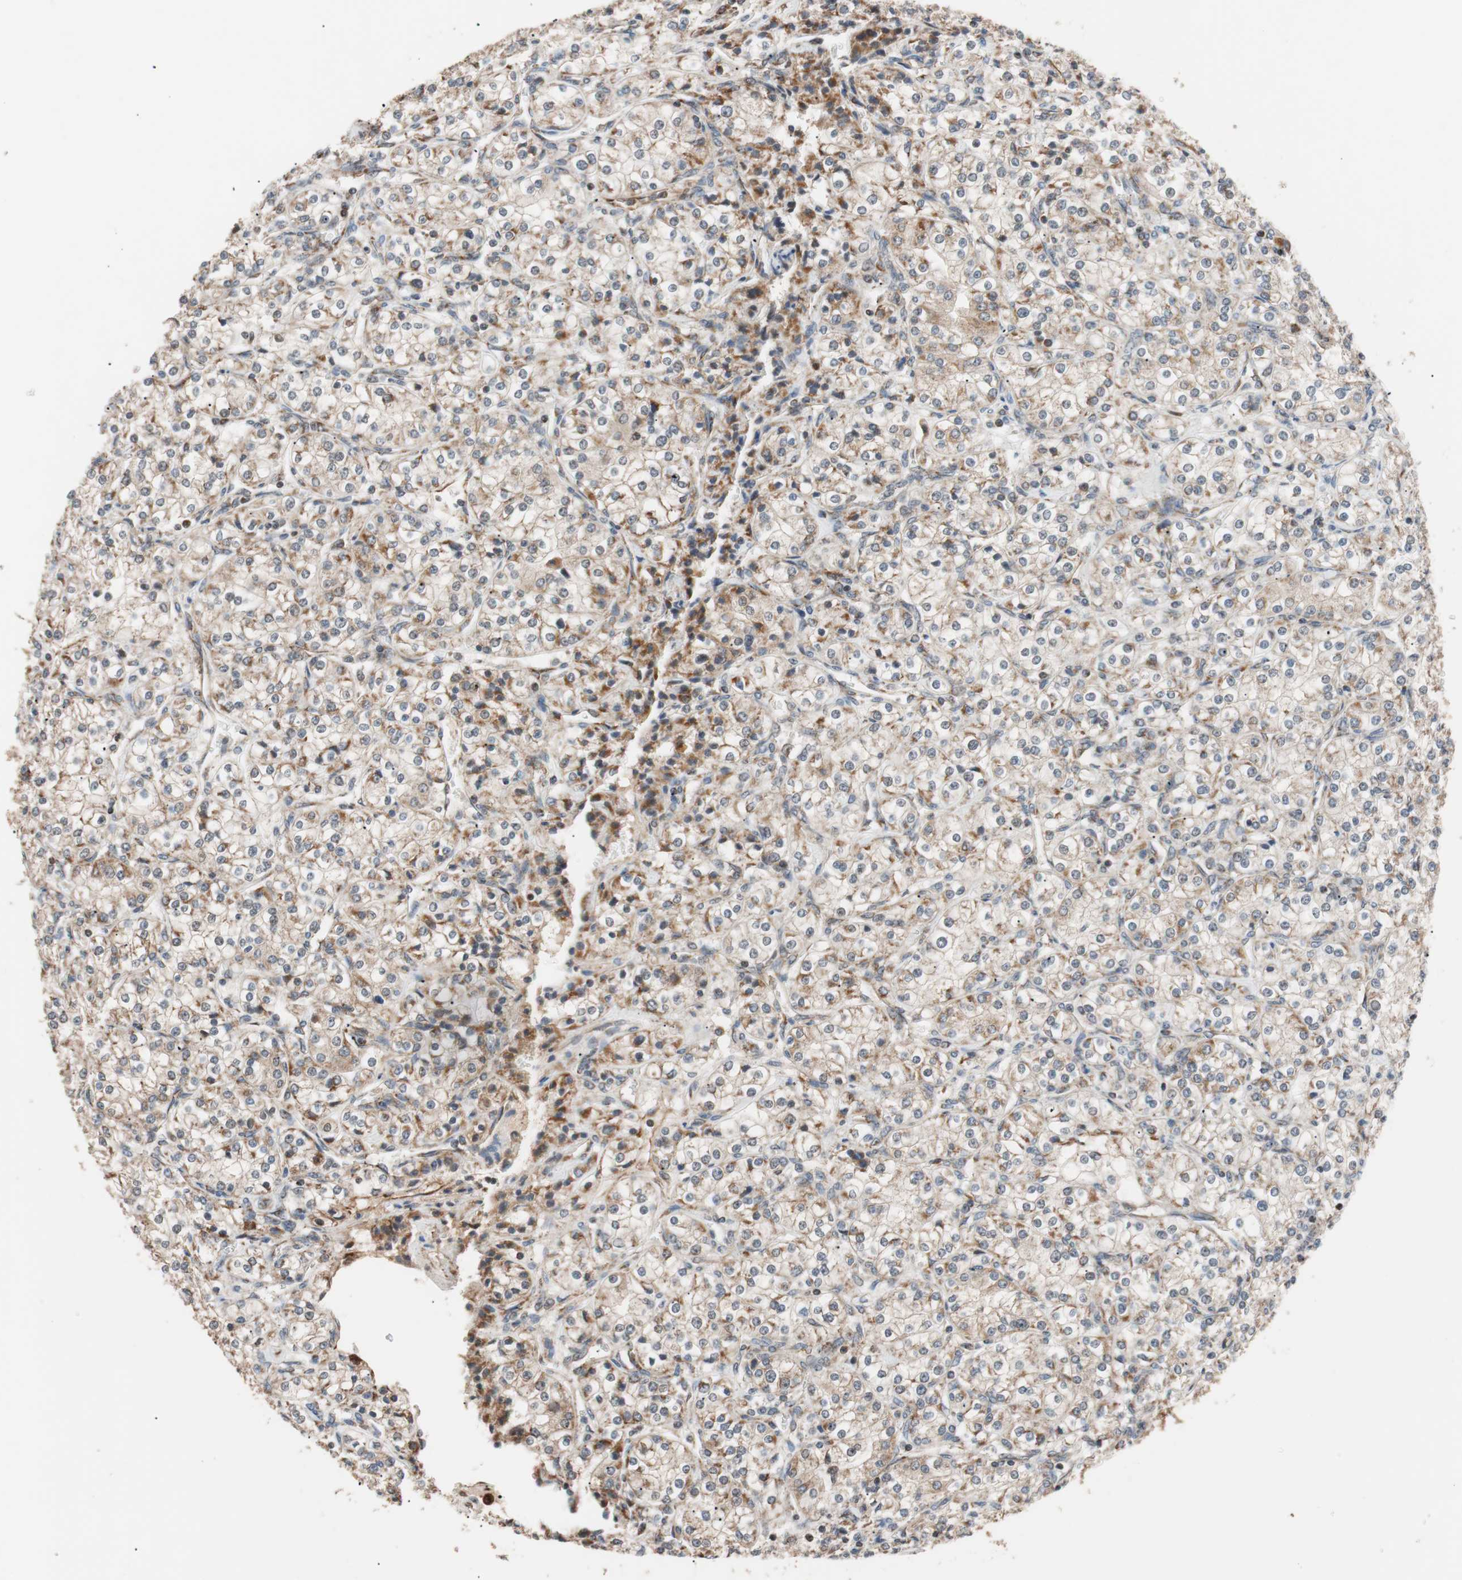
{"staining": {"intensity": "moderate", "quantity": "25%-75%", "location": "cytoplasmic/membranous"}, "tissue": "renal cancer", "cell_type": "Tumor cells", "image_type": "cancer", "snomed": [{"axis": "morphology", "description": "Adenocarcinoma, NOS"}, {"axis": "topography", "description": "Kidney"}], "caption": "Immunohistochemistry (IHC) of human renal cancer (adenocarcinoma) shows medium levels of moderate cytoplasmic/membranous positivity in approximately 25%-75% of tumor cells. The staining is performed using DAB brown chromogen to label protein expression. The nuclei are counter-stained blue using hematoxylin.", "gene": "PITRM1", "patient": {"sex": "male", "age": 77}}